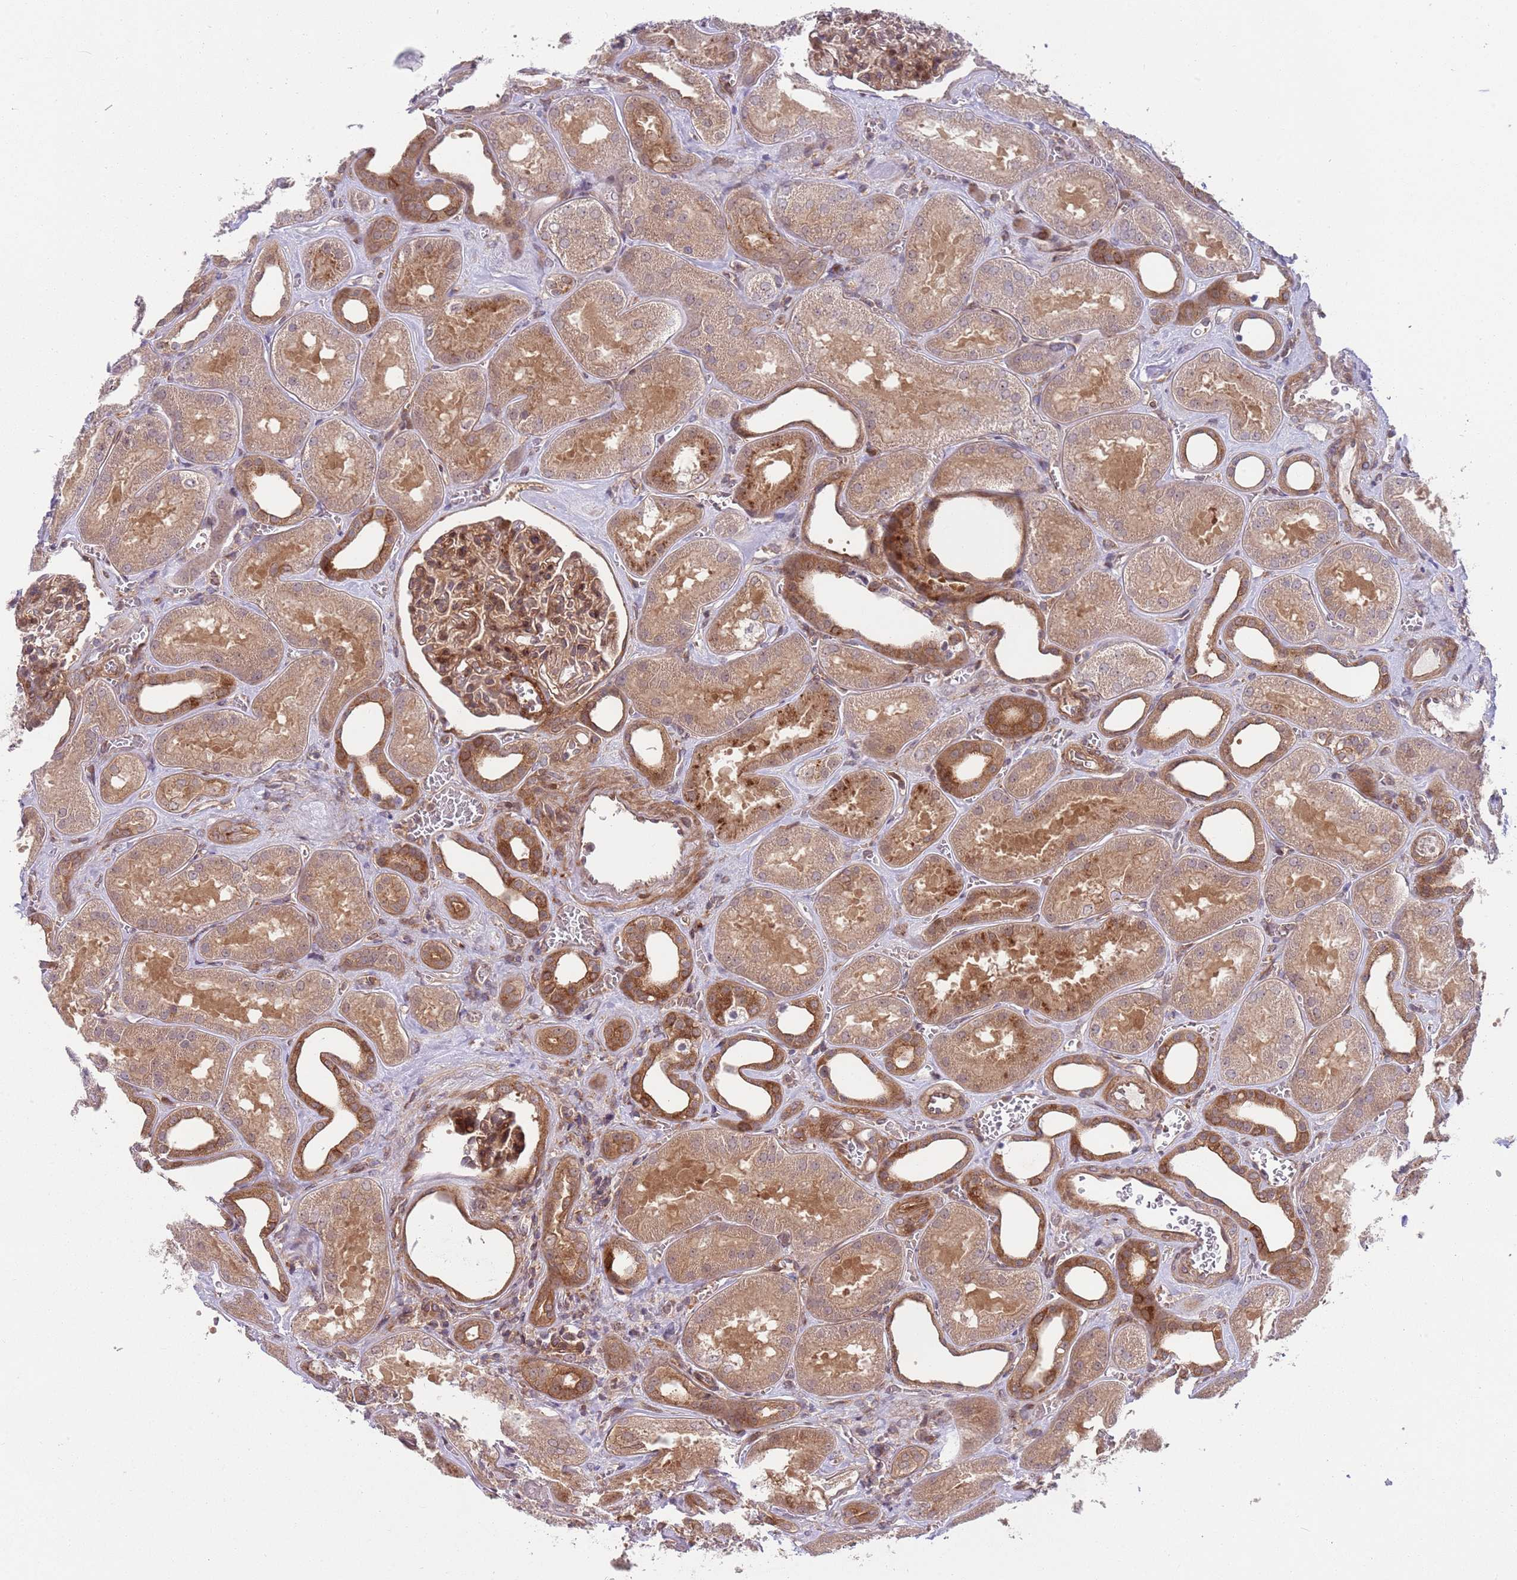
{"staining": {"intensity": "moderate", "quantity": ">75%", "location": "cytoplasmic/membranous"}, "tissue": "kidney", "cell_type": "Cells in glomeruli", "image_type": "normal", "snomed": [{"axis": "morphology", "description": "Normal tissue, NOS"}, {"axis": "morphology", "description": "Adenocarcinoma, NOS"}, {"axis": "topography", "description": "Kidney"}], "caption": "Approximately >75% of cells in glomeruli in unremarkable kidney reveal moderate cytoplasmic/membranous protein staining as visualized by brown immunohistochemical staining.", "gene": "GGA1", "patient": {"sex": "female", "age": 68}}